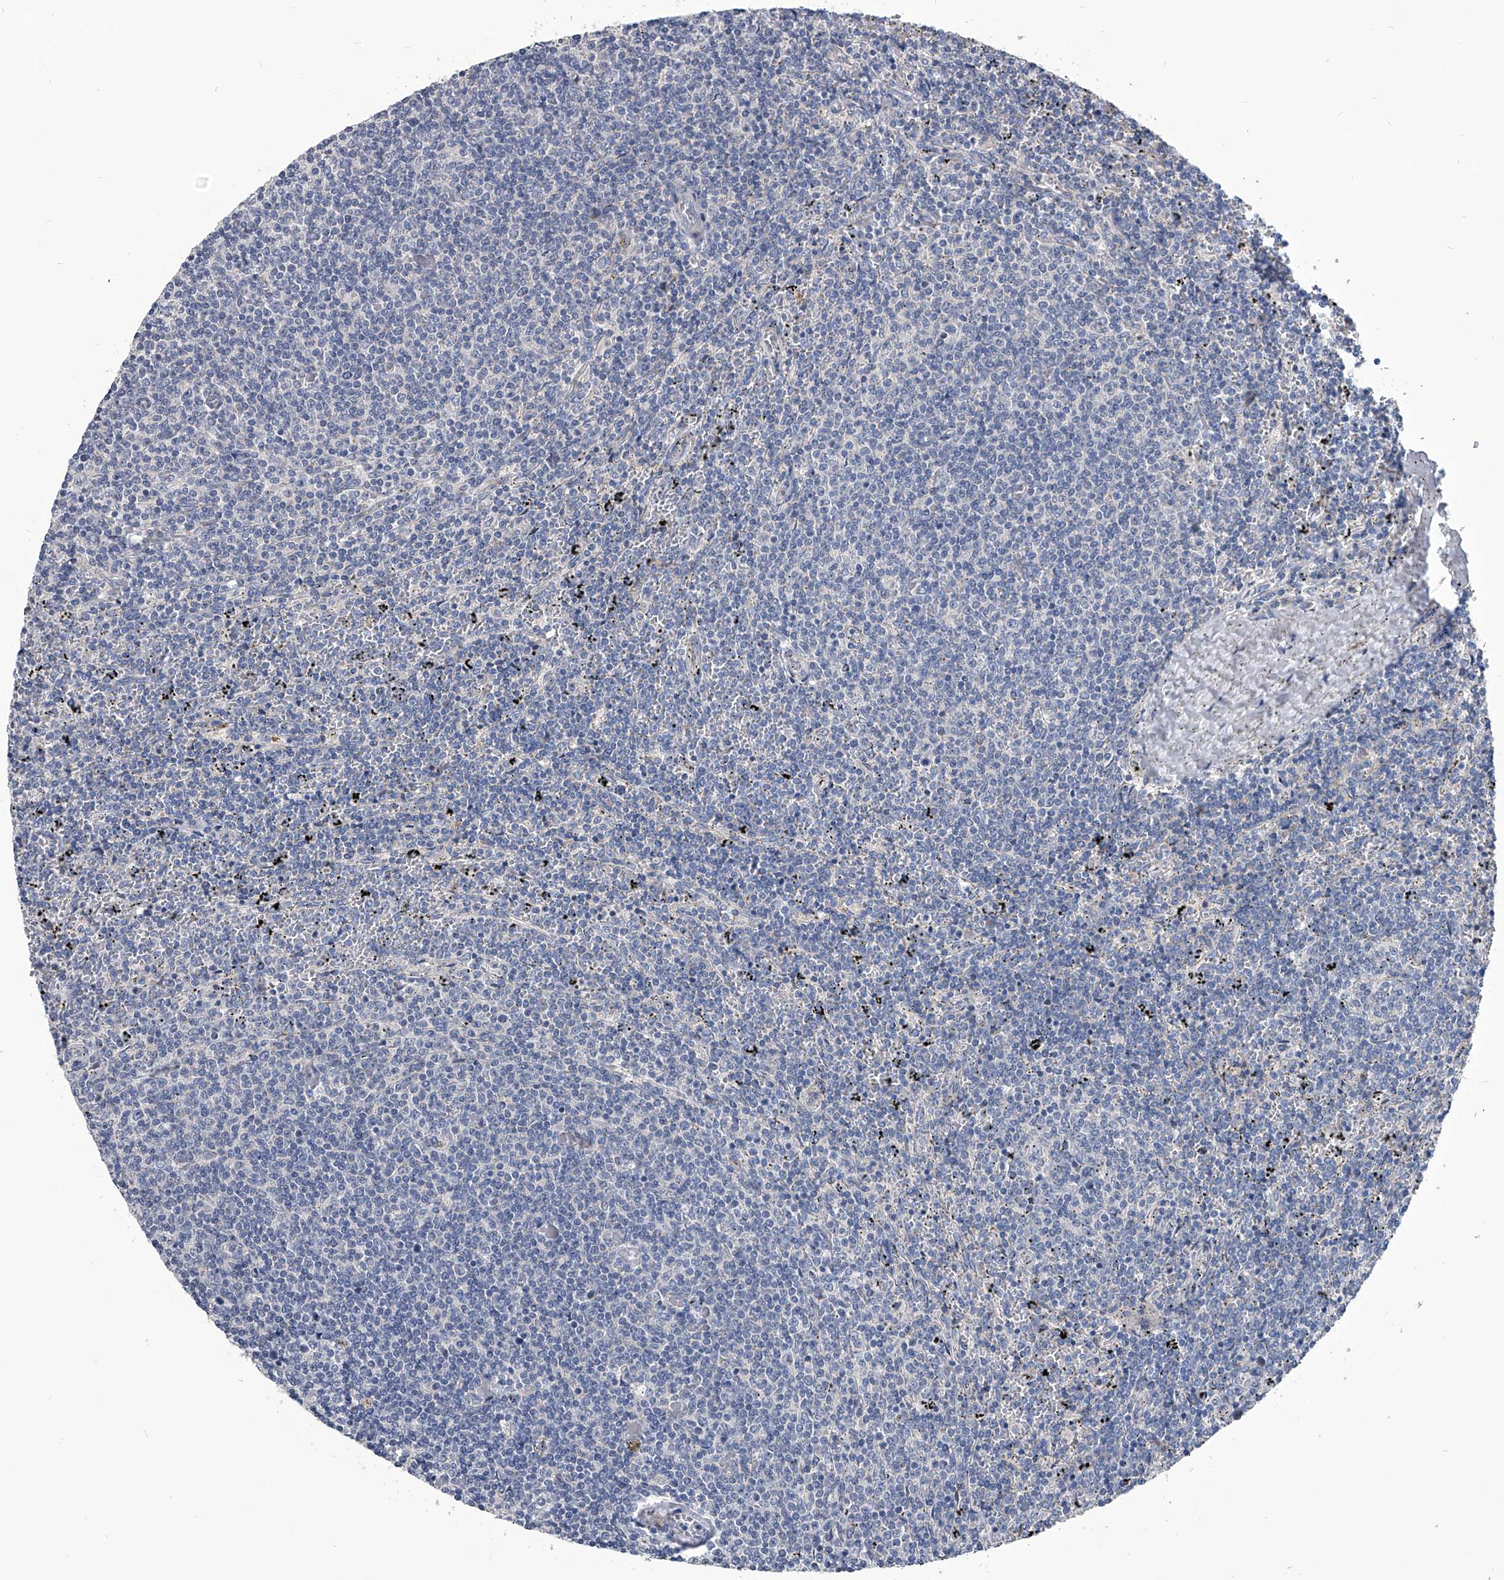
{"staining": {"intensity": "negative", "quantity": "none", "location": "none"}, "tissue": "lymphoma", "cell_type": "Tumor cells", "image_type": "cancer", "snomed": [{"axis": "morphology", "description": "Malignant lymphoma, non-Hodgkin's type, Low grade"}, {"axis": "topography", "description": "Spleen"}], "caption": "A high-resolution micrograph shows immunohistochemistry (IHC) staining of lymphoma, which displays no significant staining in tumor cells.", "gene": "SPP1", "patient": {"sex": "female", "age": 50}}